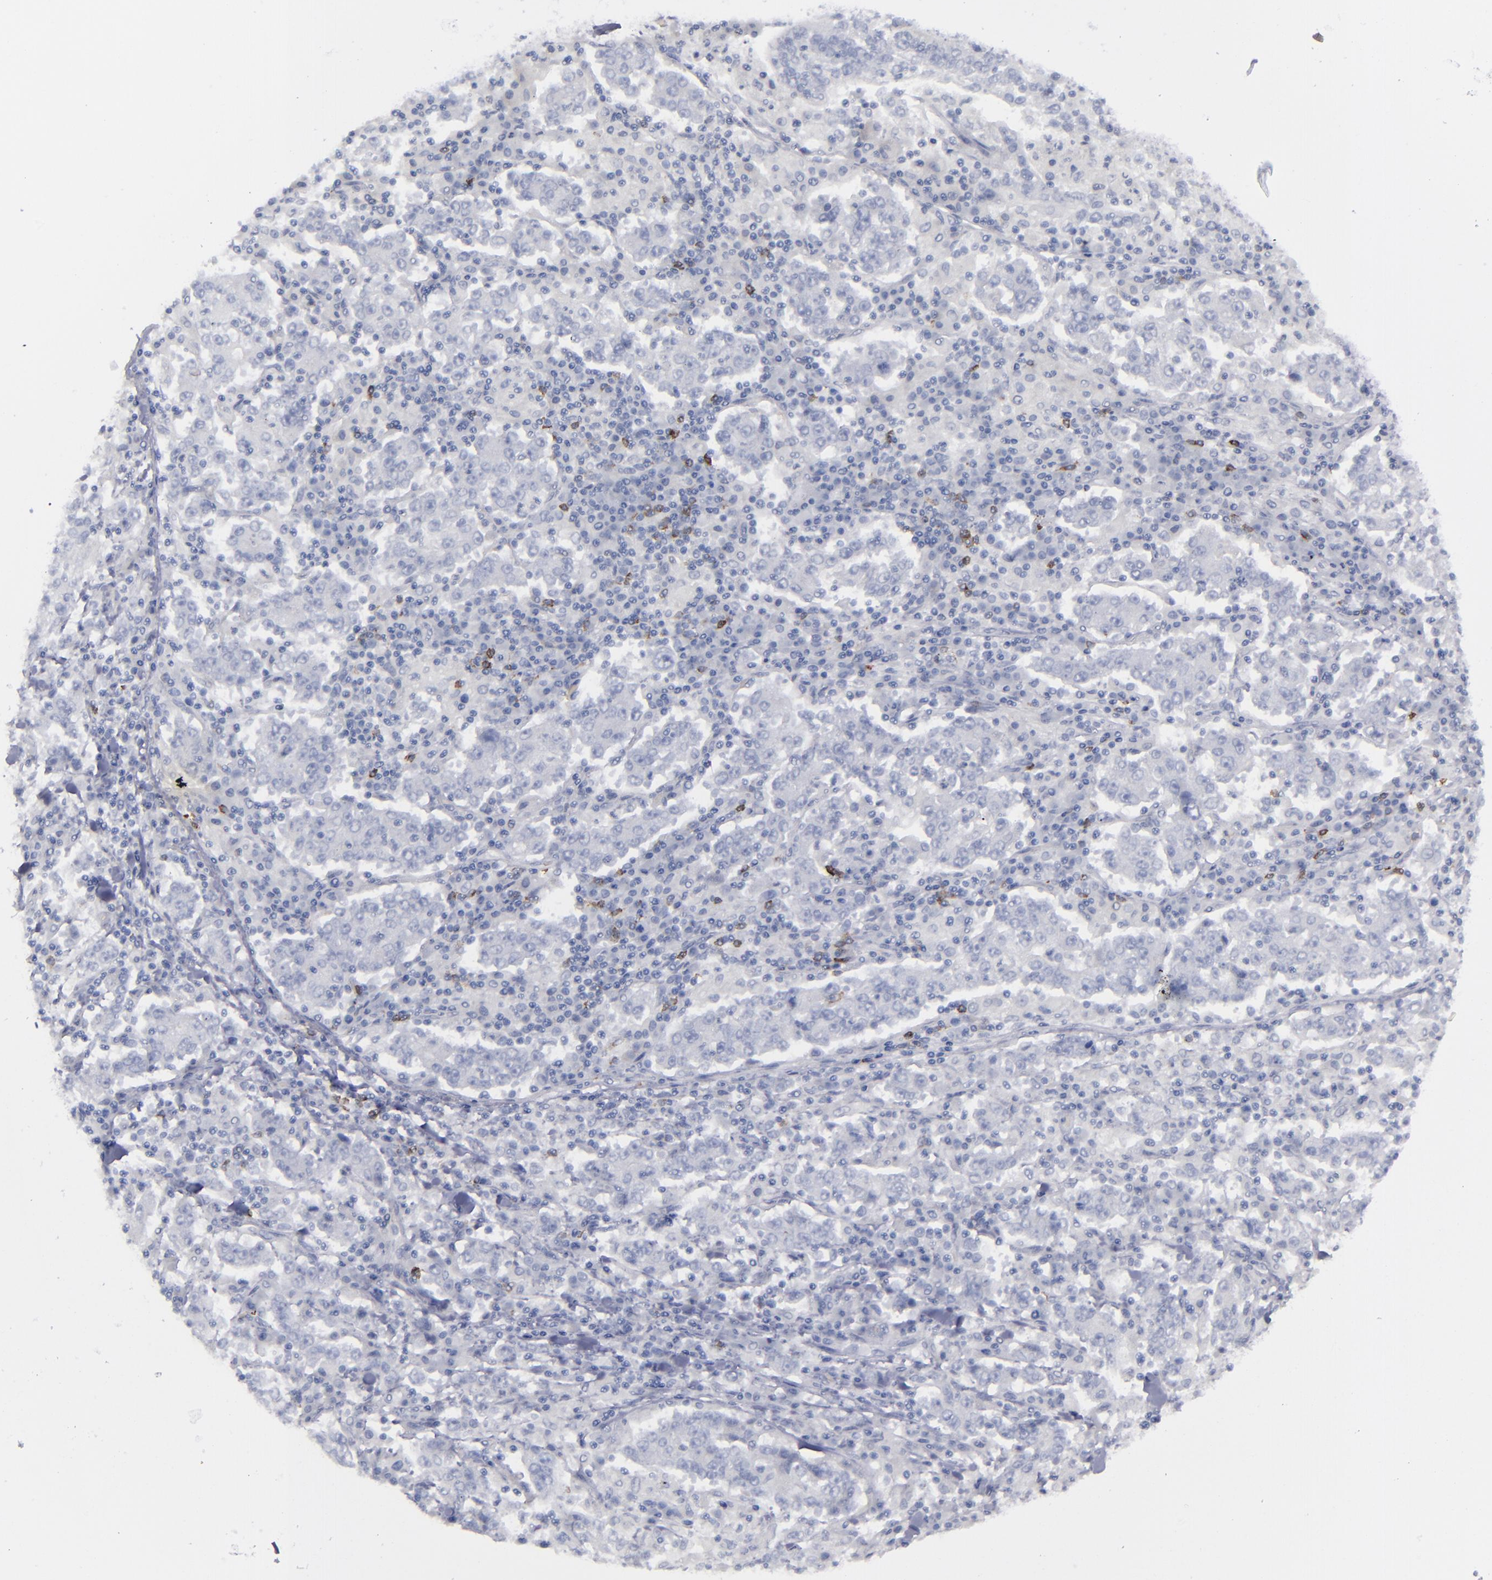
{"staining": {"intensity": "negative", "quantity": "none", "location": "none"}, "tissue": "stomach cancer", "cell_type": "Tumor cells", "image_type": "cancer", "snomed": [{"axis": "morphology", "description": "Normal tissue, NOS"}, {"axis": "morphology", "description": "Adenocarcinoma, NOS"}, {"axis": "topography", "description": "Stomach, upper"}, {"axis": "topography", "description": "Stomach"}], "caption": "Micrograph shows no protein expression in tumor cells of adenocarcinoma (stomach) tissue.", "gene": "CD22", "patient": {"sex": "male", "age": 59}}